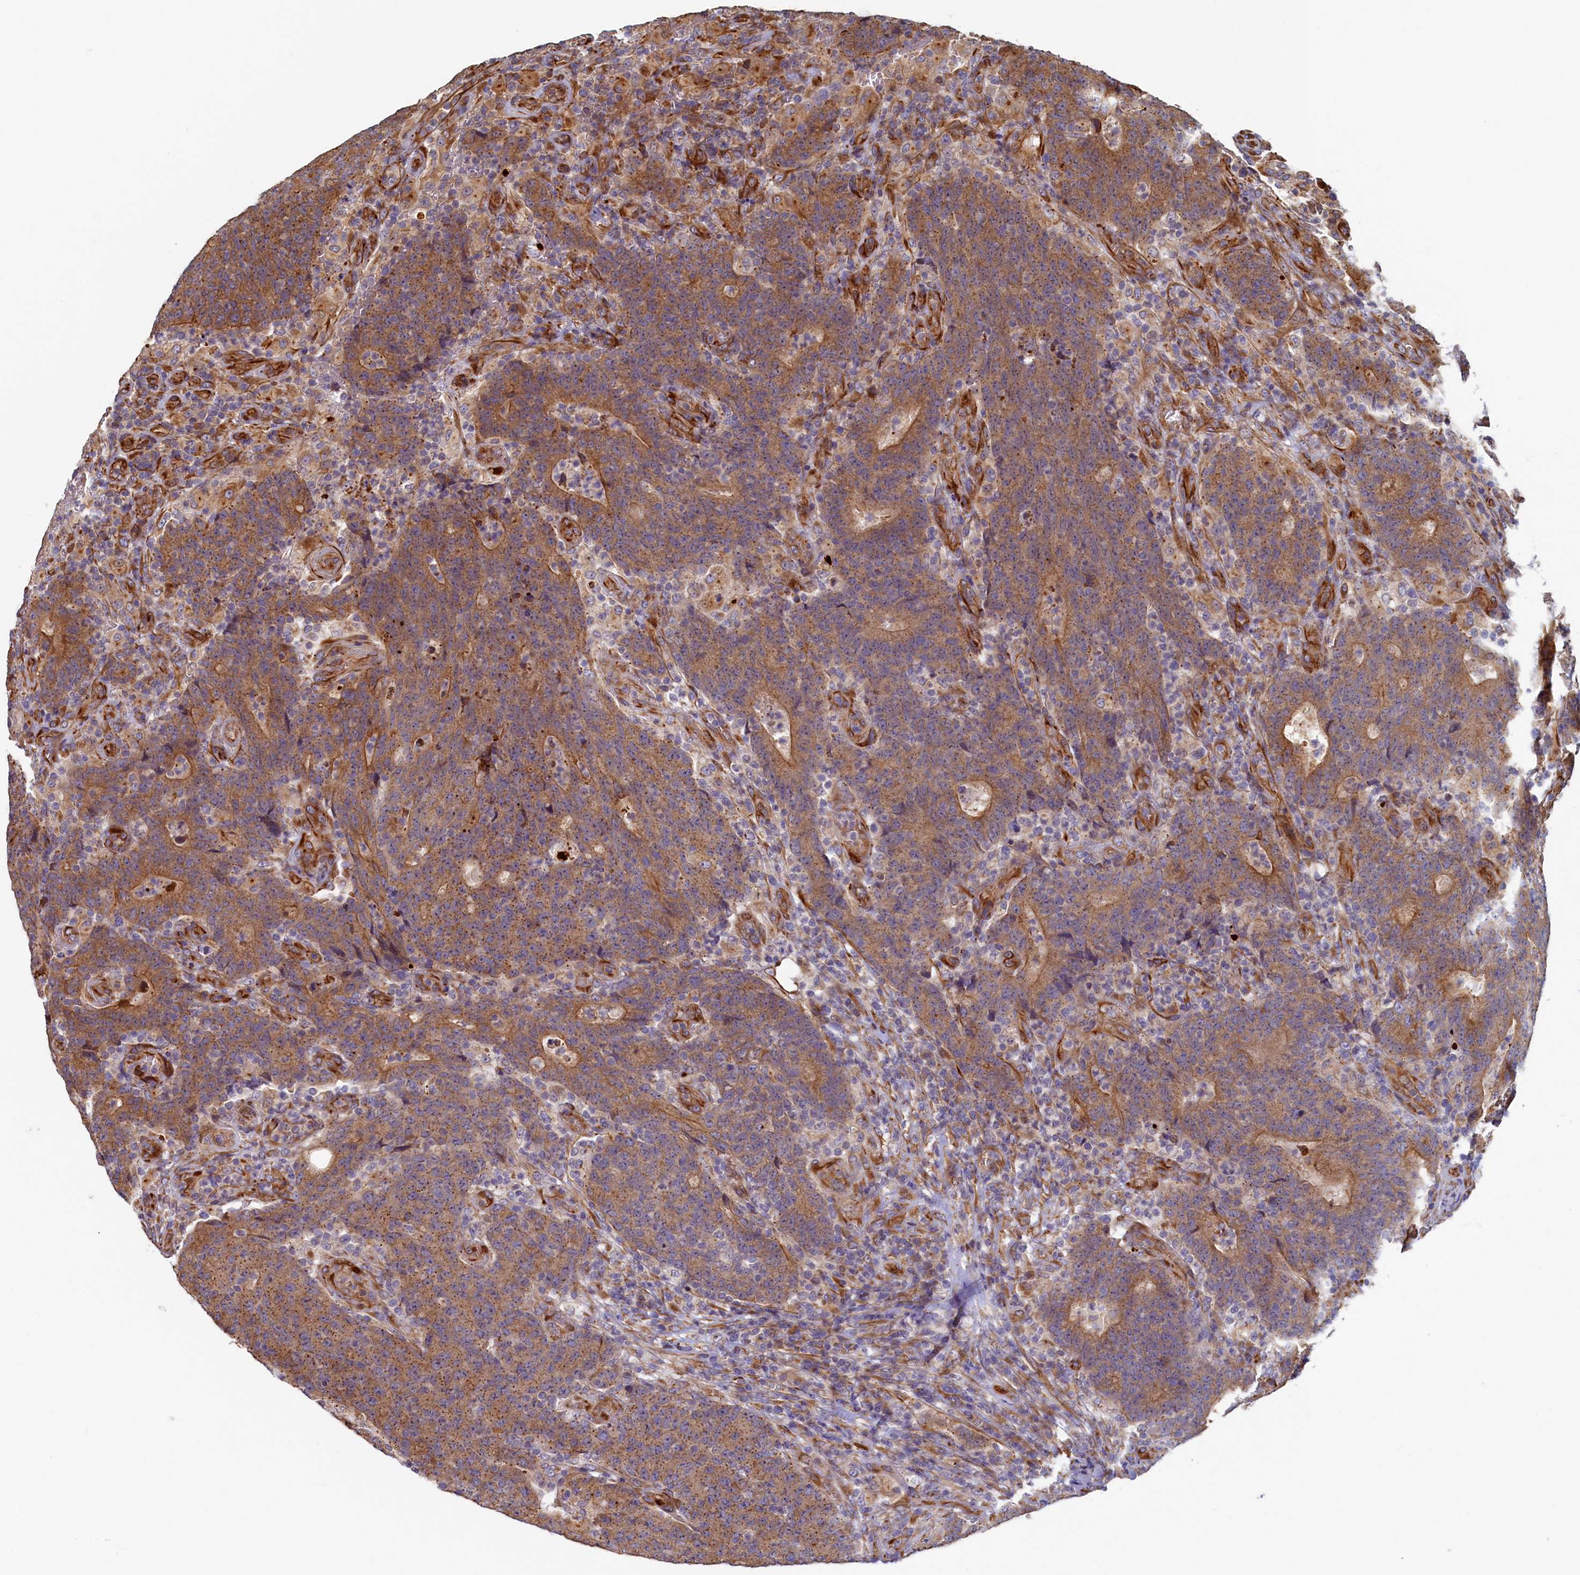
{"staining": {"intensity": "moderate", "quantity": ">75%", "location": "cytoplasmic/membranous"}, "tissue": "colorectal cancer", "cell_type": "Tumor cells", "image_type": "cancer", "snomed": [{"axis": "morphology", "description": "Adenocarcinoma, NOS"}, {"axis": "topography", "description": "Colon"}], "caption": "Immunohistochemistry micrograph of neoplastic tissue: human adenocarcinoma (colorectal) stained using immunohistochemistry (IHC) reveals medium levels of moderate protein expression localized specifically in the cytoplasmic/membranous of tumor cells, appearing as a cytoplasmic/membranous brown color.", "gene": "LRRC57", "patient": {"sex": "female", "age": 75}}